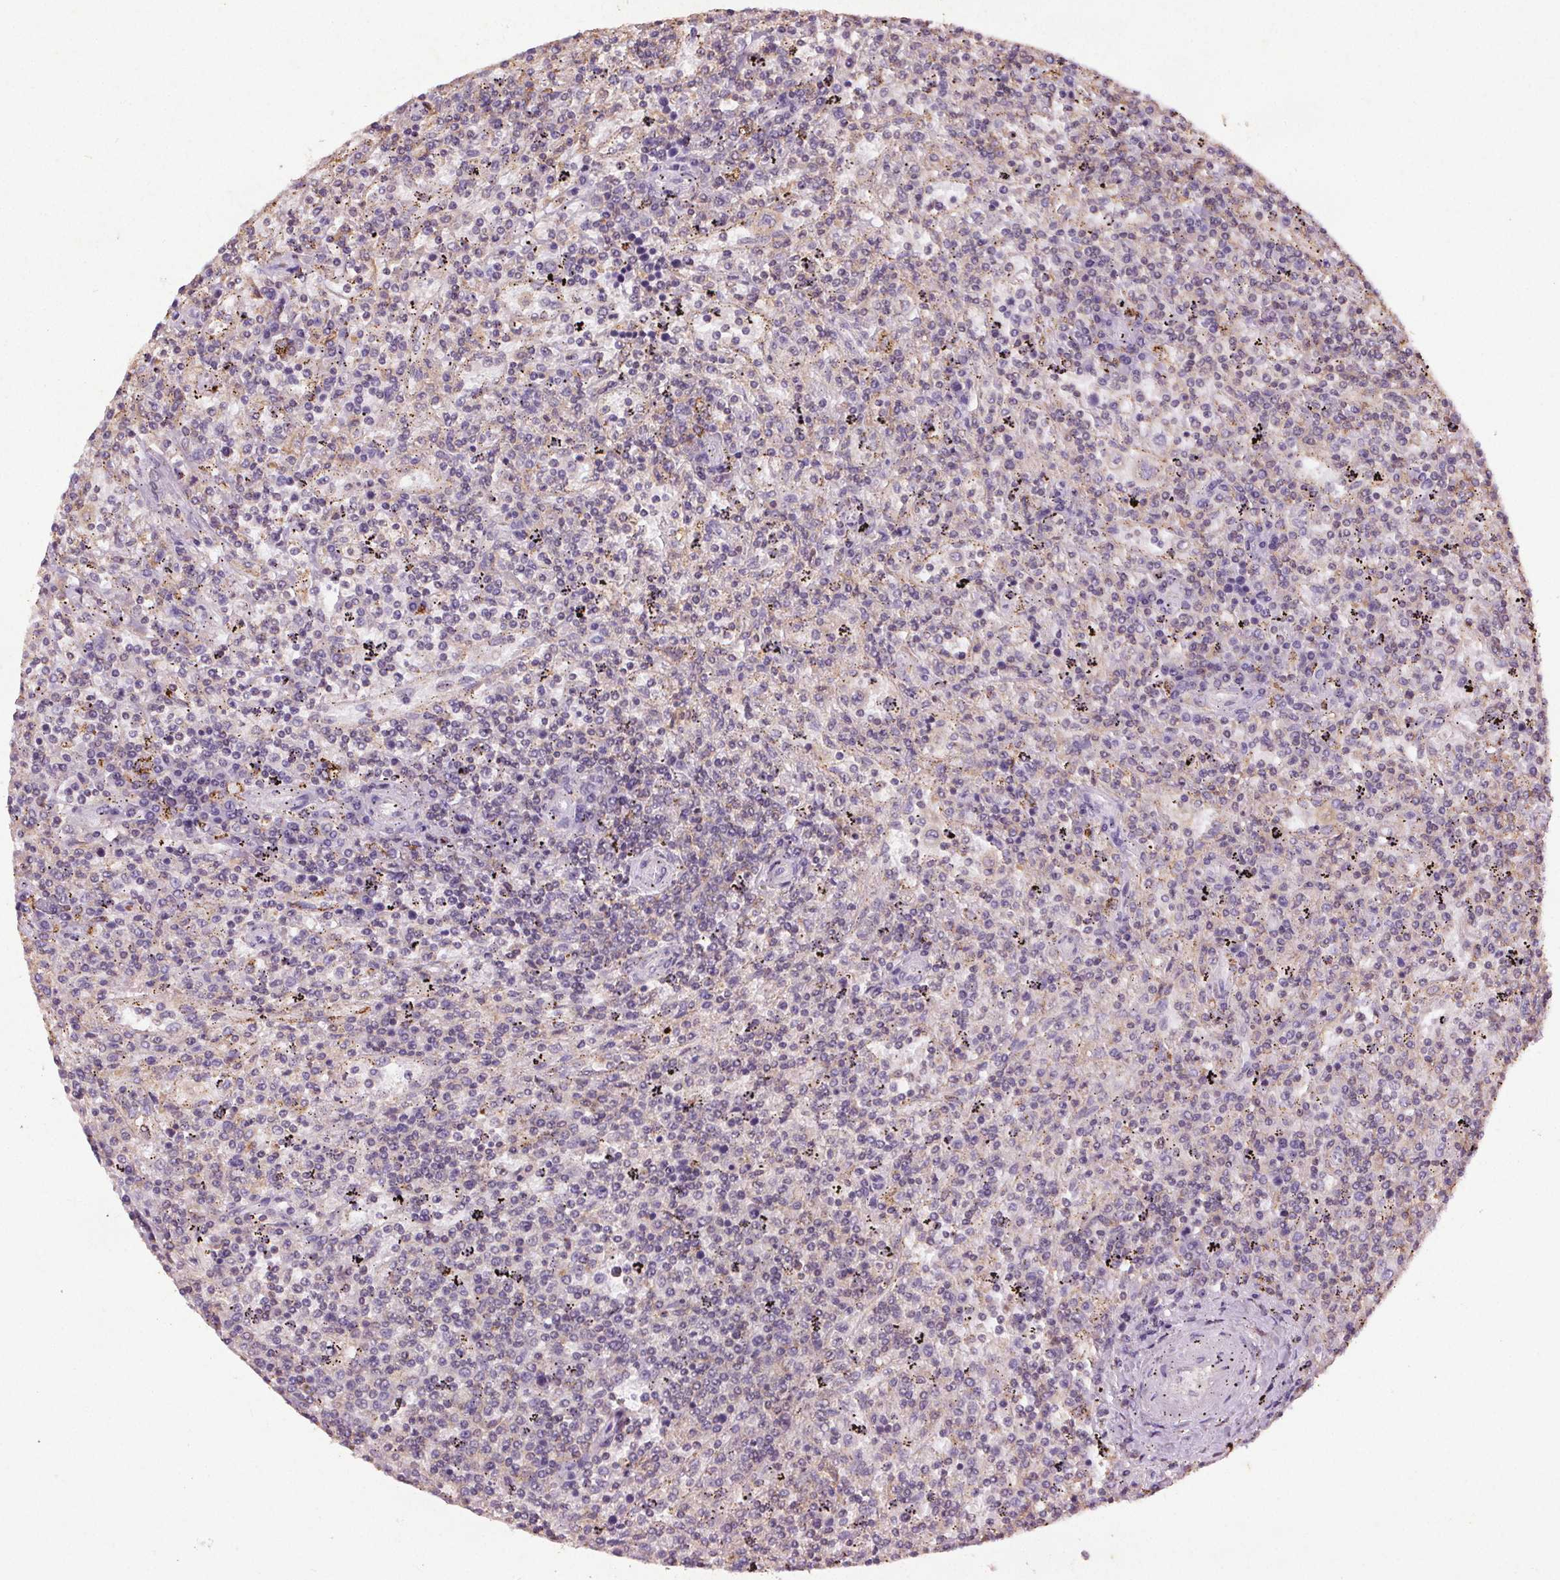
{"staining": {"intensity": "negative", "quantity": "none", "location": "none"}, "tissue": "lymphoma", "cell_type": "Tumor cells", "image_type": "cancer", "snomed": [{"axis": "morphology", "description": "Malignant lymphoma, non-Hodgkin's type, Low grade"}, {"axis": "topography", "description": "Spleen"}], "caption": "Tumor cells are negative for brown protein staining in malignant lymphoma, non-Hodgkin's type (low-grade).", "gene": "C19orf84", "patient": {"sex": "male", "age": 62}}